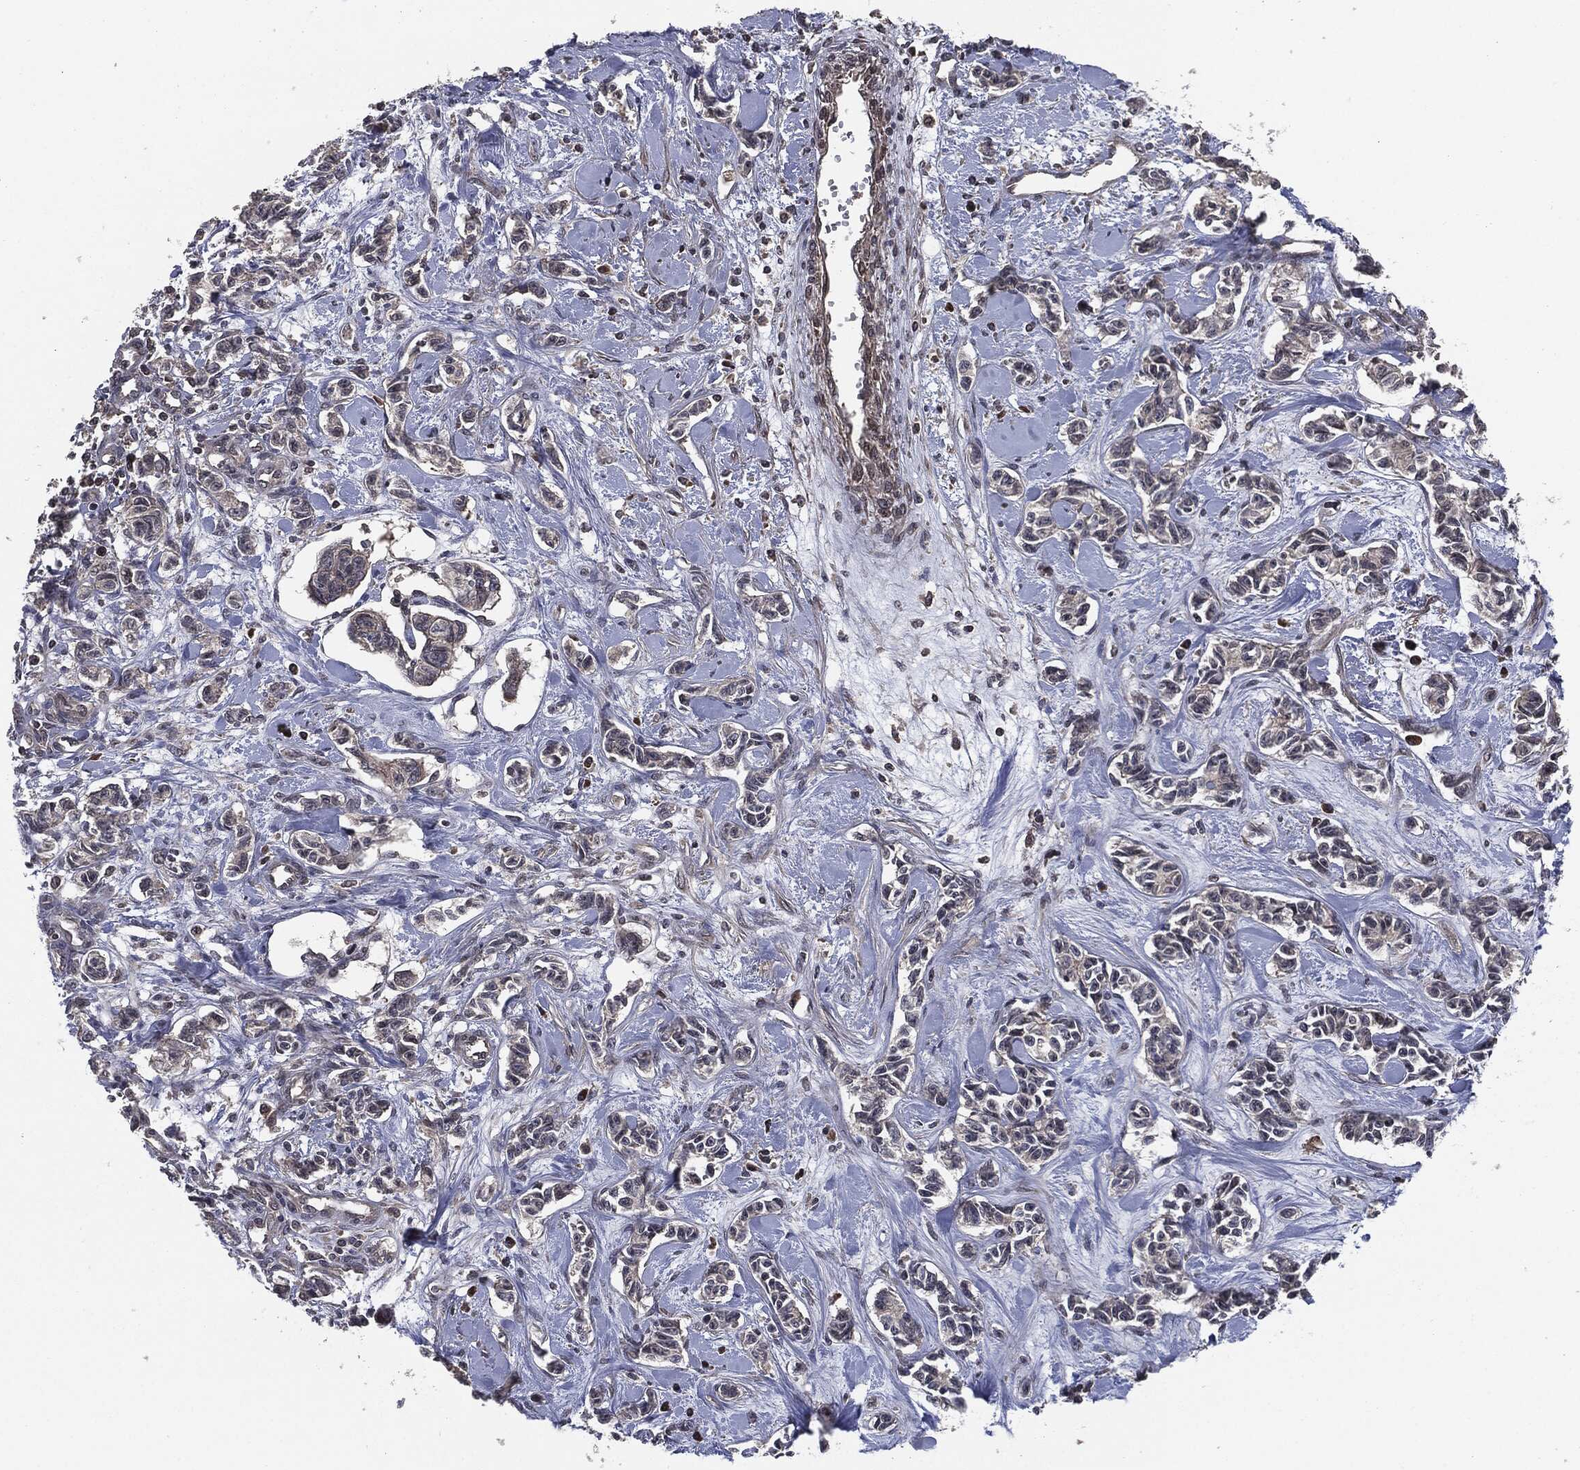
{"staining": {"intensity": "negative", "quantity": "none", "location": "none"}, "tissue": "carcinoid", "cell_type": "Tumor cells", "image_type": "cancer", "snomed": [{"axis": "morphology", "description": "Carcinoid, malignant, NOS"}, {"axis": "topography", "description": "Kidney"}], "caption": "IHC of carcinoid shows no expression in tumor cells. (DAB (3,3'-diaminobenzidine) immunohistochemistry (IHC), high magnification).", "gene": "UBR1", "patient": {"sex": "female", "age": 41}}